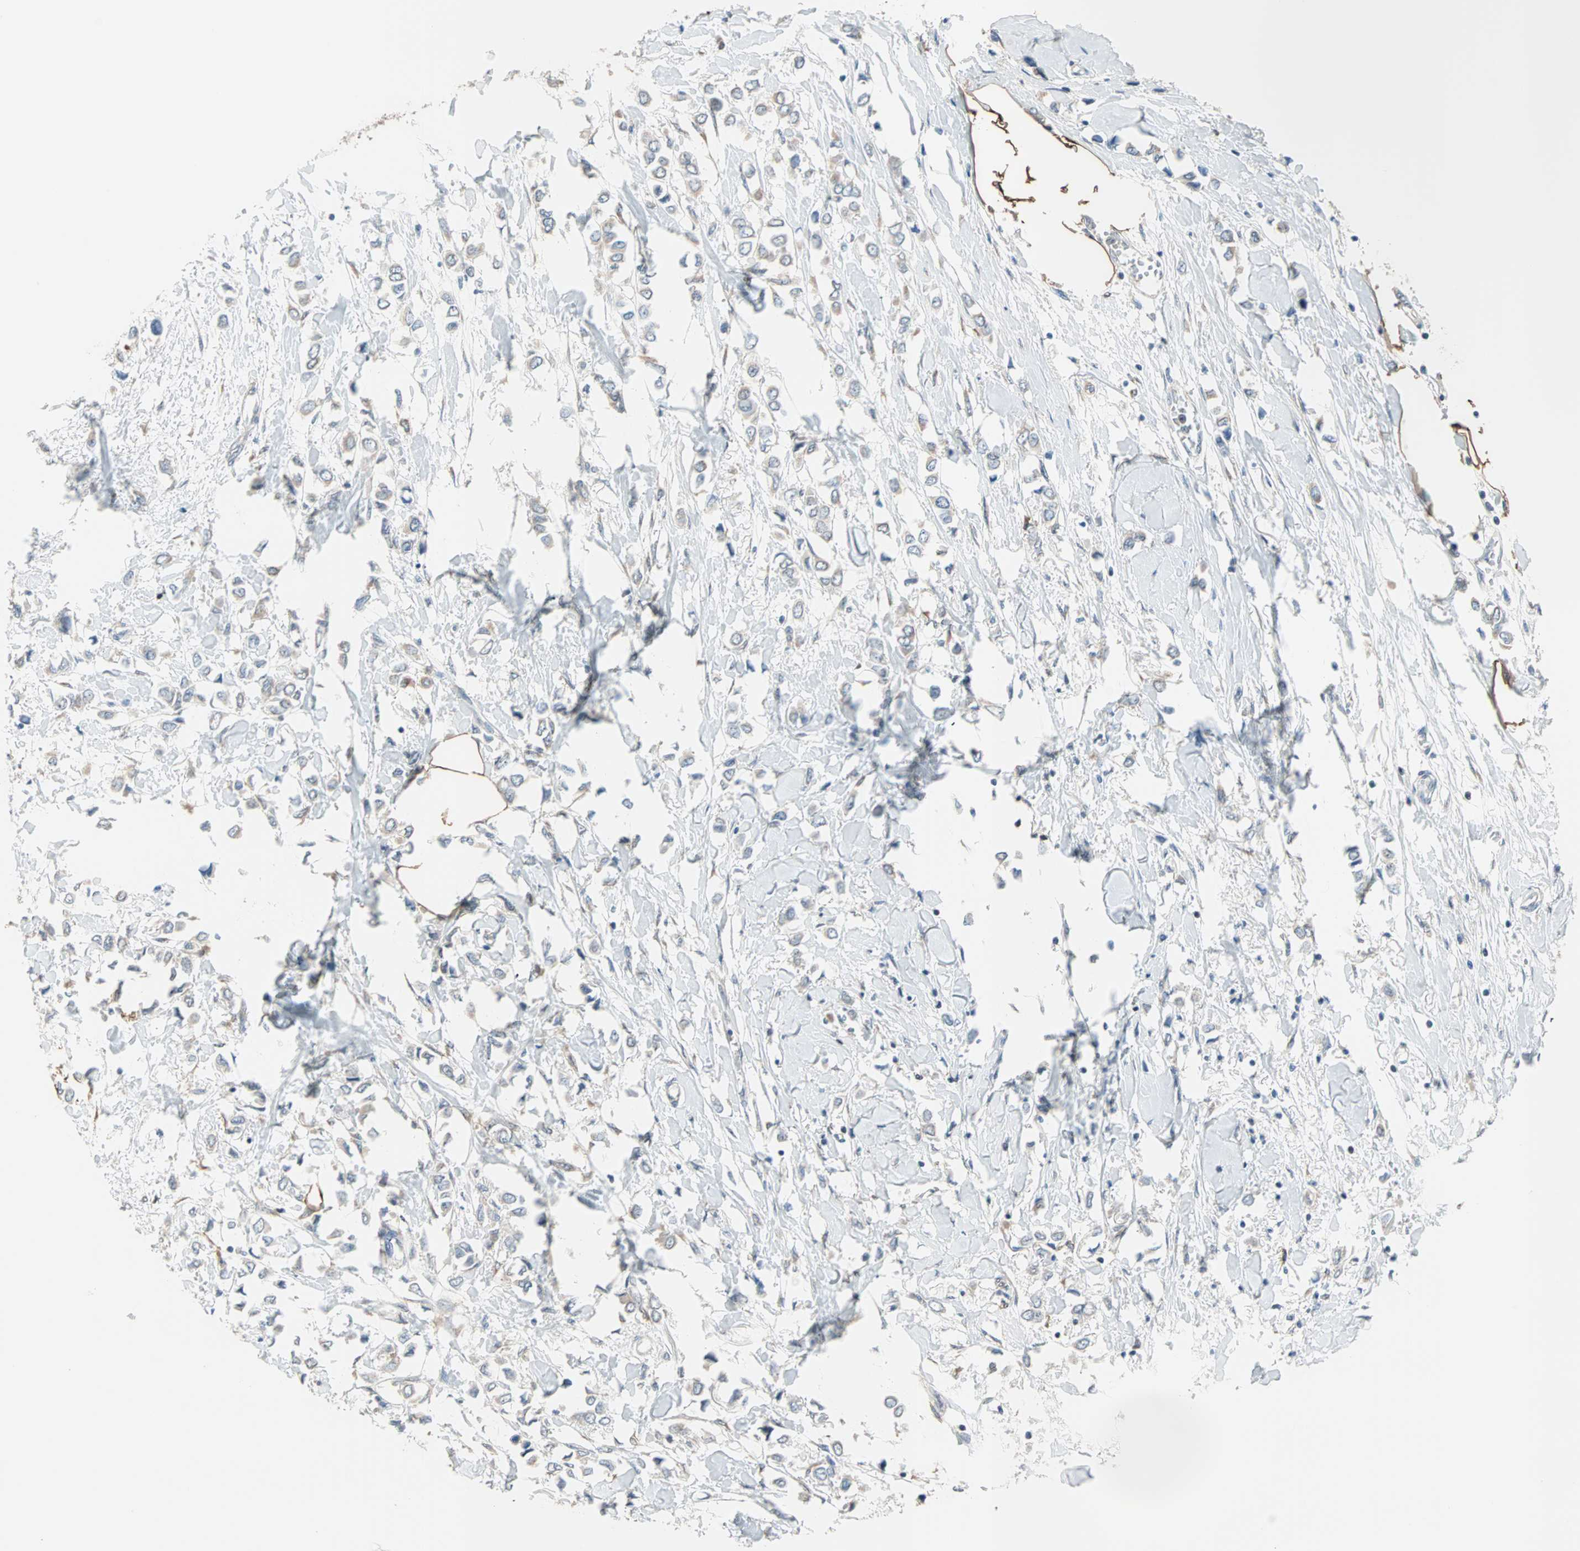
{"staining": {"intensity": "weak", "quantity": "<25%", "location": "cytoplasmic/membranous"}, "tissue": "breast cancer", "cell_type": "Tumor cells", "image_type": "cancer", "snomed": [{"axis": "morphology", "description": "Lobular carcinoma"}, {"axis": "topography", "description": "Breast"}], "caption": "IHC image of neoplastic tissue: breast cancer stained with DAB shows no significant protein expression in tumor cells.", "gene": "SAR1A", "patient": {"sex": "female", "age": 51}}